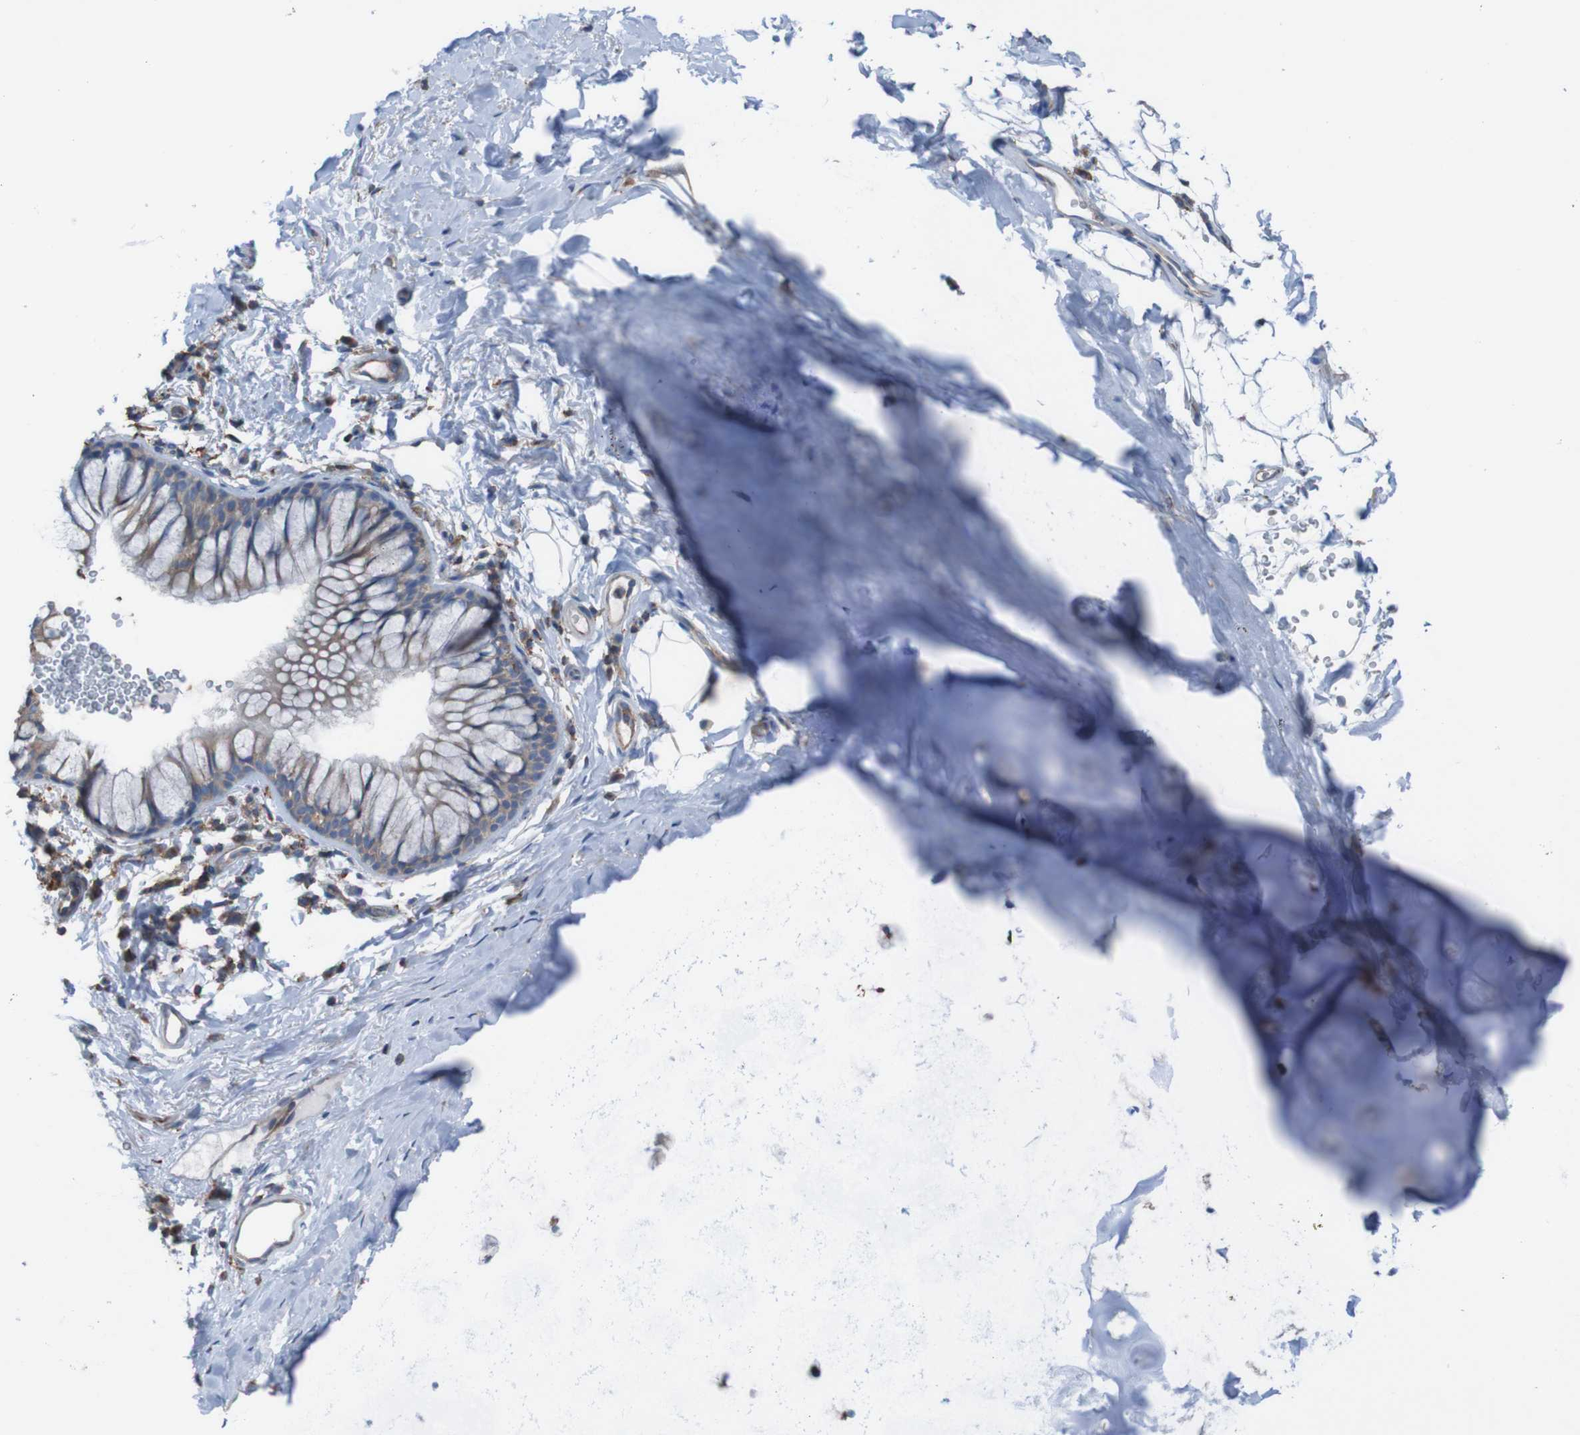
{"staining": {"intensity": "moderate", "quantity": ">75%", "location": "cytoplasmic/membranous"}, "tissue": "bronchus", "cell_type": "Respiratory epithelial cells", "image_type": "normal", "snomed": [{"axis": "morphology", "description": "Normal tissue, NOS"}, {"axis": "topography", "description": "Cartilage tissue"}, {"axis": "topography", "description": "Bronchus"}], "caption": "This photomicrograph demonstrates IHC staining of benign bronchus, with medium moderate cytoplasmic/membranous staining in approximately >75% of respiratory epithelial cells.", "gene": "MINAR1", "patient": {"sex": "female", "age": 53}}